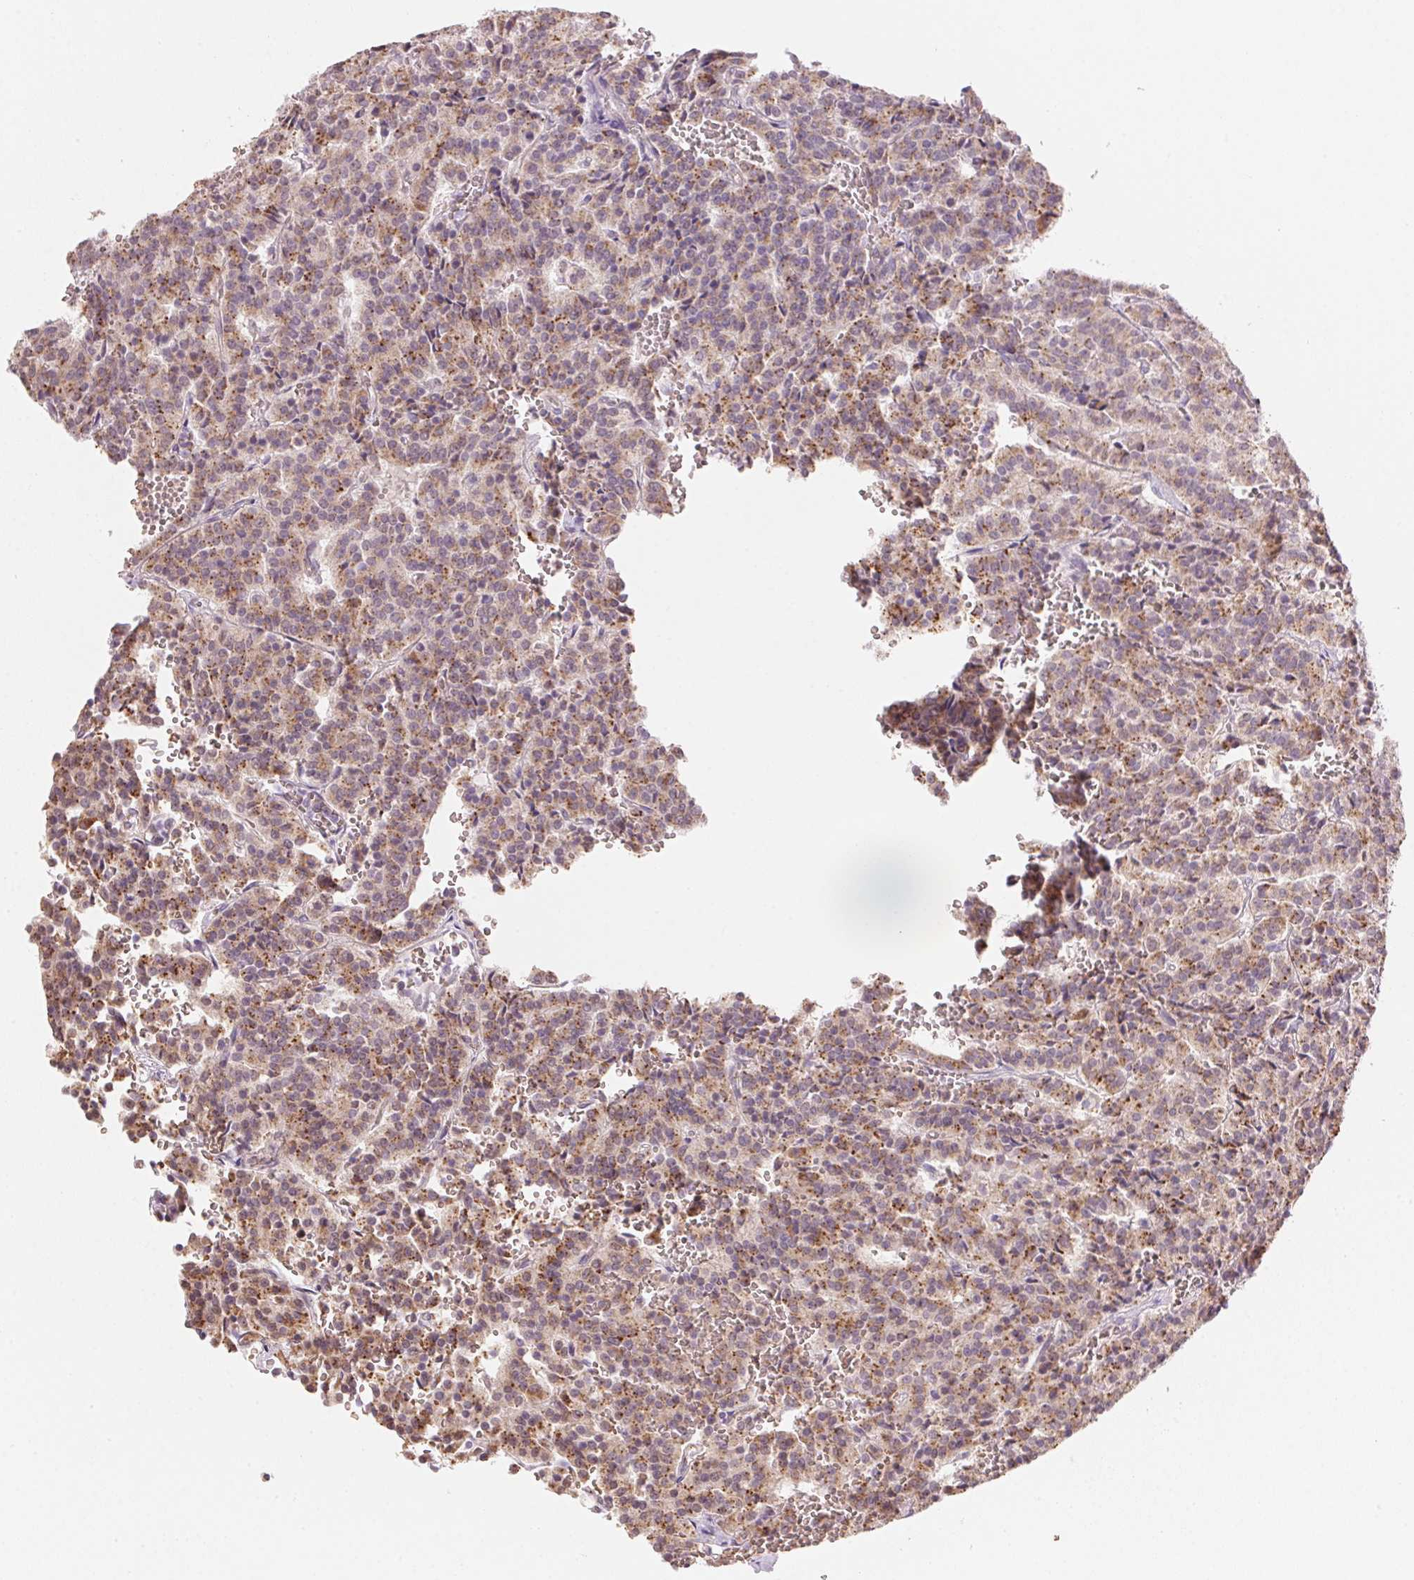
{"staining": {"intensity": "moderate", "quantity": ">75%", "location": "cytoplasmic/membranous"}, "tissue": "carcinoid", "cell_type": "Tumor cells", "image_type": "cancer", "snomed": [{"axis": "morphology", "description": "Carcinoid, malignant, NOS"}, {"axis": "topography", "description": "Lung"}], "caption": "The image demonstrates staining of carcinoid (malignant), revealing moderate cytoplasmic/membranous protein staining (brown color) within tumor cells.", "gene": "METTL13", "patient": {"sex": "male", "age": 70}}